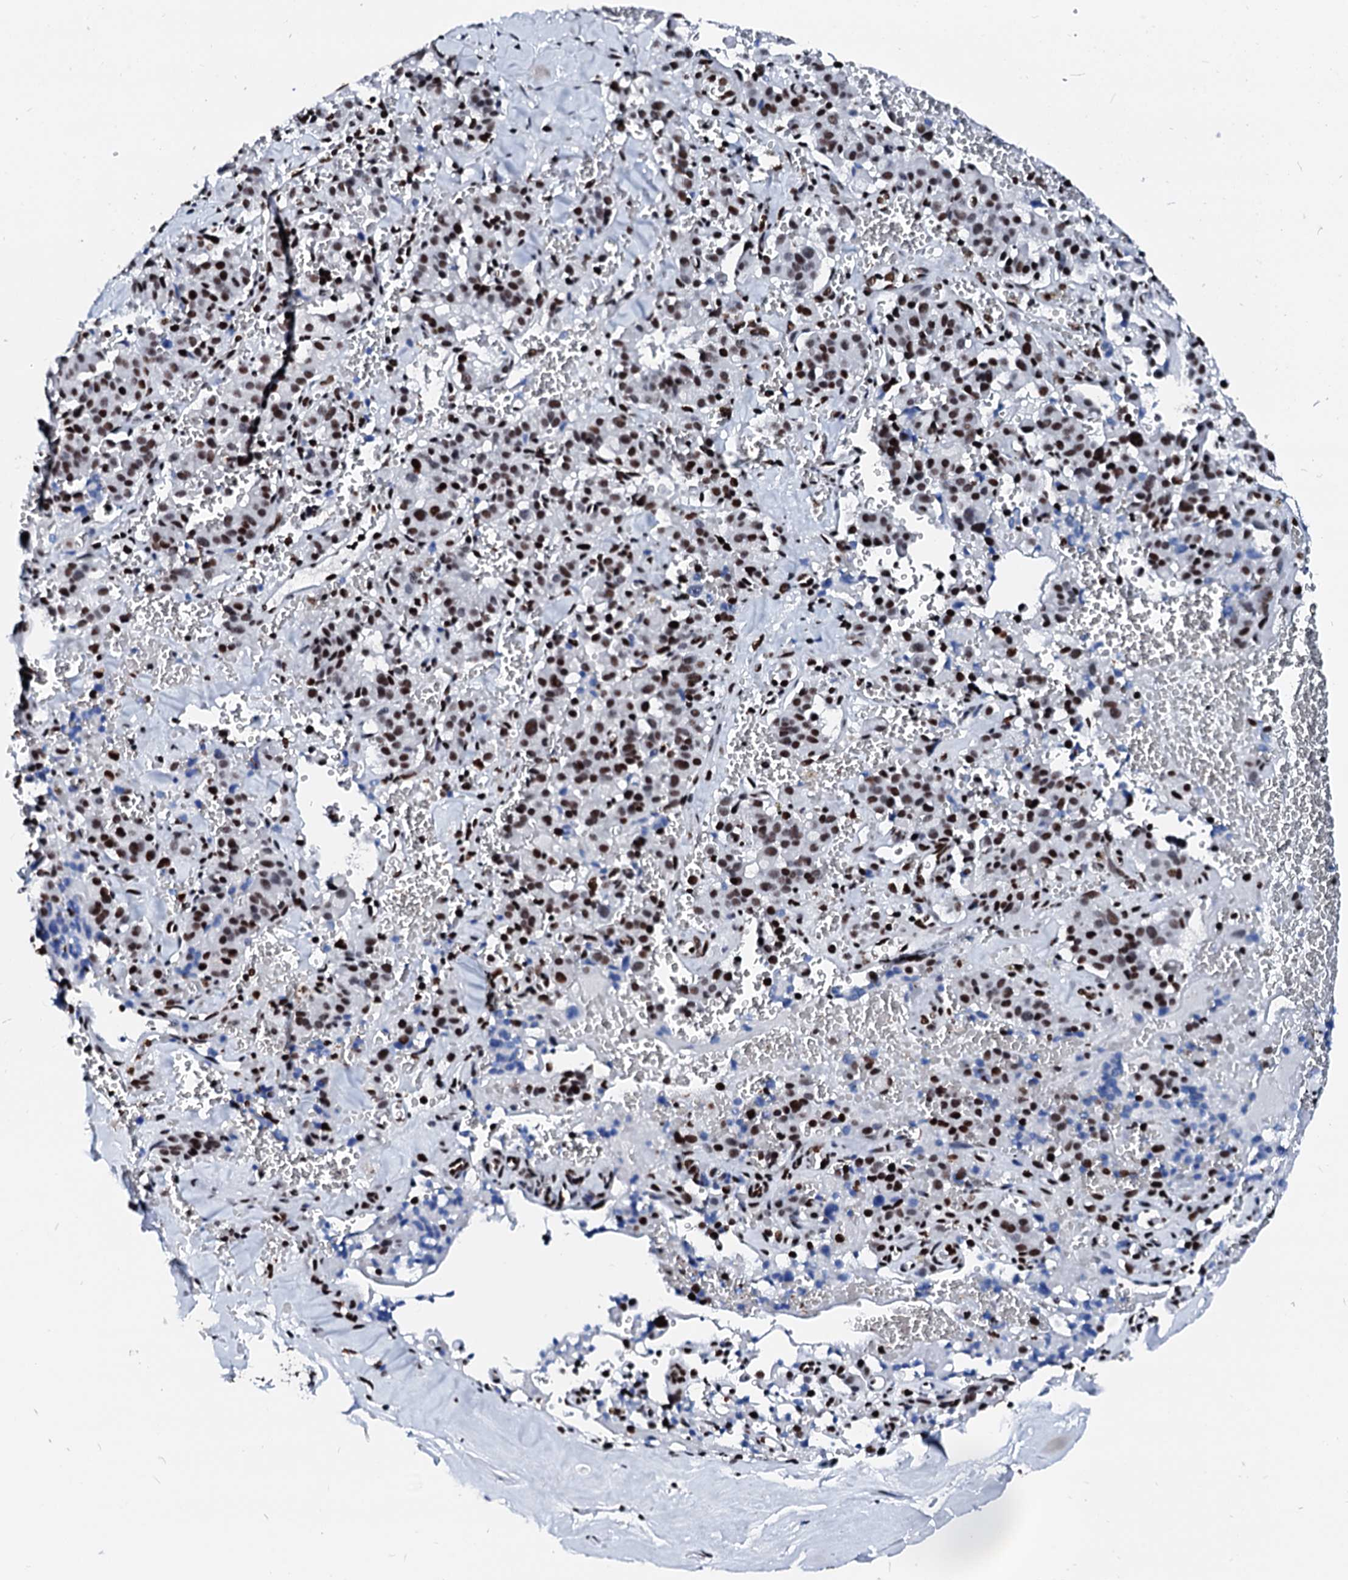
{"staining": {"intensity": "moderate", "quantity": ">75%", "location": "nuclear"}, "tissue": "pancreatic cancer", "cell_type": "Tumor cells", "image_type": "cancer", "snomed": [{"axis": "morphology", "description": "Adenocarcinoma, NOS"}, {"axis": "topography", "description": "Pancreas"}], "caption": "Moderate nuclear protein positivity is seen in about >75% of tumor cells in pancreatic adenocarcinoma.", "gene": "RALY", "patient": {"sex": "male", "age": 65}}